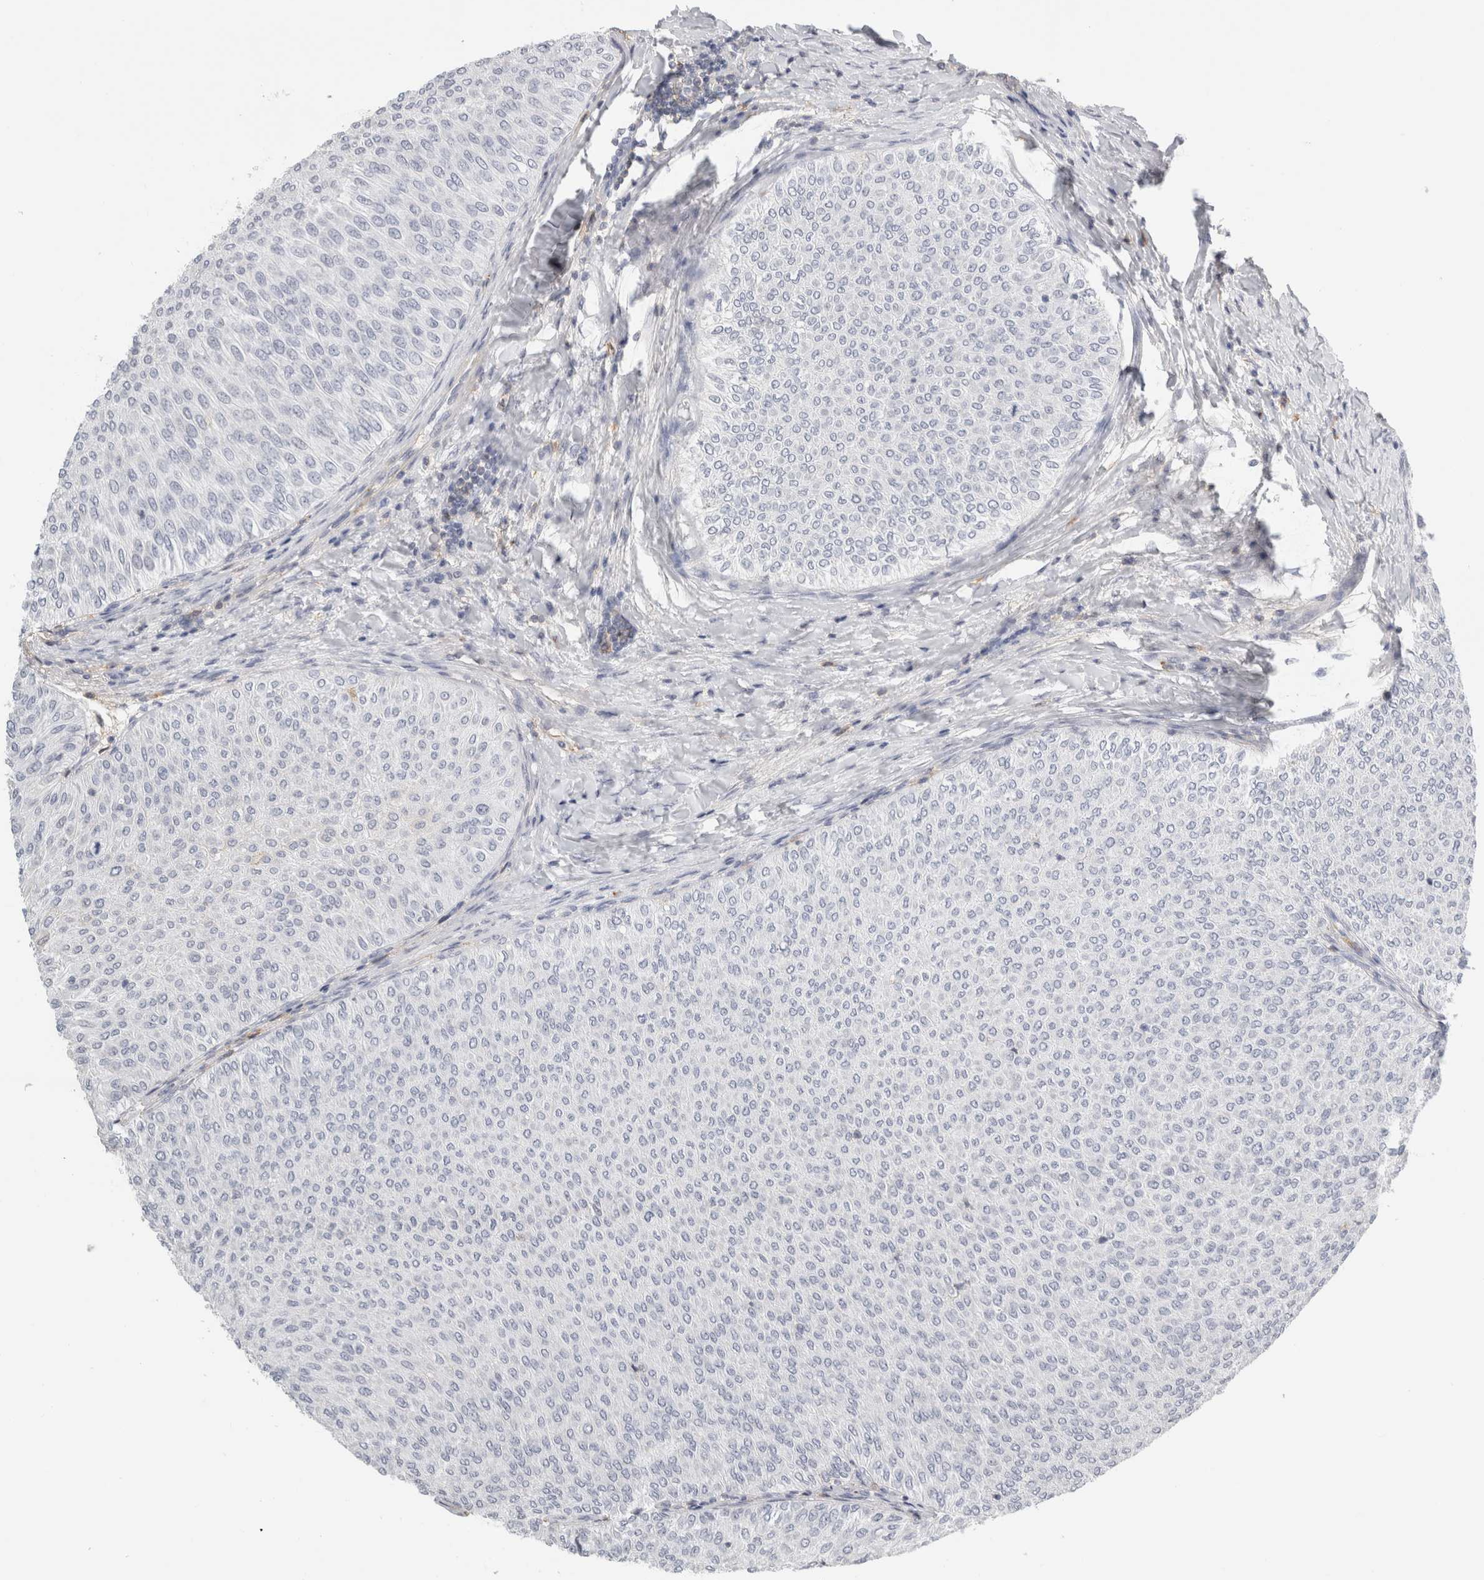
{"staining": {"intensity": "negative", "quantity": "none", "location": "none"}, "tissue": "urothelial cancer", "cell_type": "Tumor cells", "image_type": "cancer", "snomed": [{"axis": "morphology", "description": "Urothelial carcinoma, Low grade"}, {"axis": "topography", "description": "Urinary bladder"}], "caption": "Urothelial cancer was stained to show a protein in brown. There is no significant staining in tumor cells.", "gene": "P2RY2", "patient": {"sex": "male", "age": 78}}